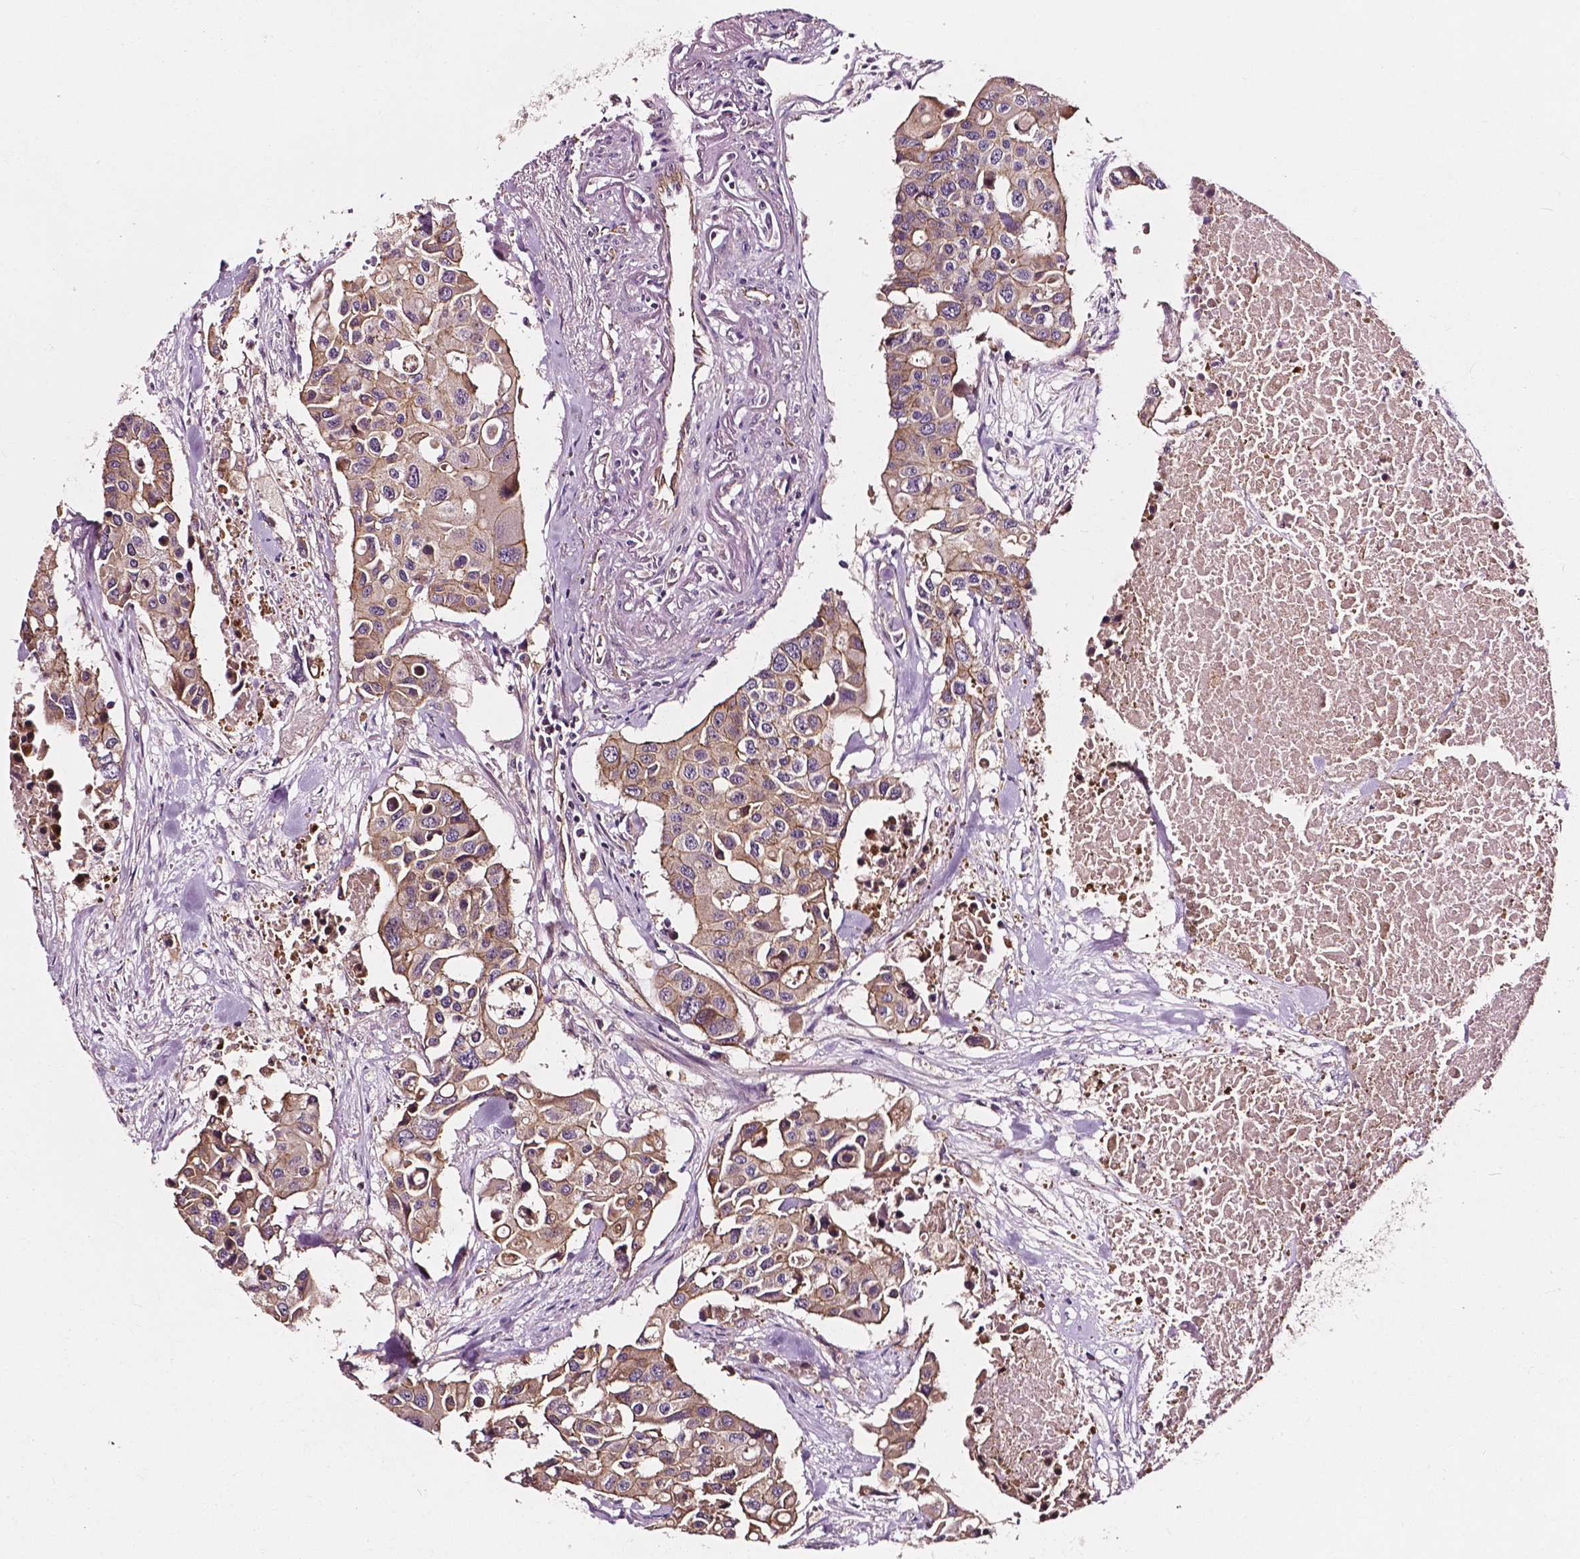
{"staining": {"intensity": "moderate", "quantity": ">75%", "location": "cytoplasmic/membranous"}, "tissue": "colorectal cancer", "cell_type": "Tumor cells", "image_type": "cancer", "snomed": [{"axis": "morphology", "description": "Adenocarcinoma, NOS"}, {"axis": "topography", "description": "Colon"}], "caption": "Human colorectal adenocarcinoma stained for a protein (brown) demonstrates moderate cytoplasmic/membranous positive expression in about >75% of tumor cells.", "gene": "ATG16L1", "patient": {"sex": "male", "age": 77}}